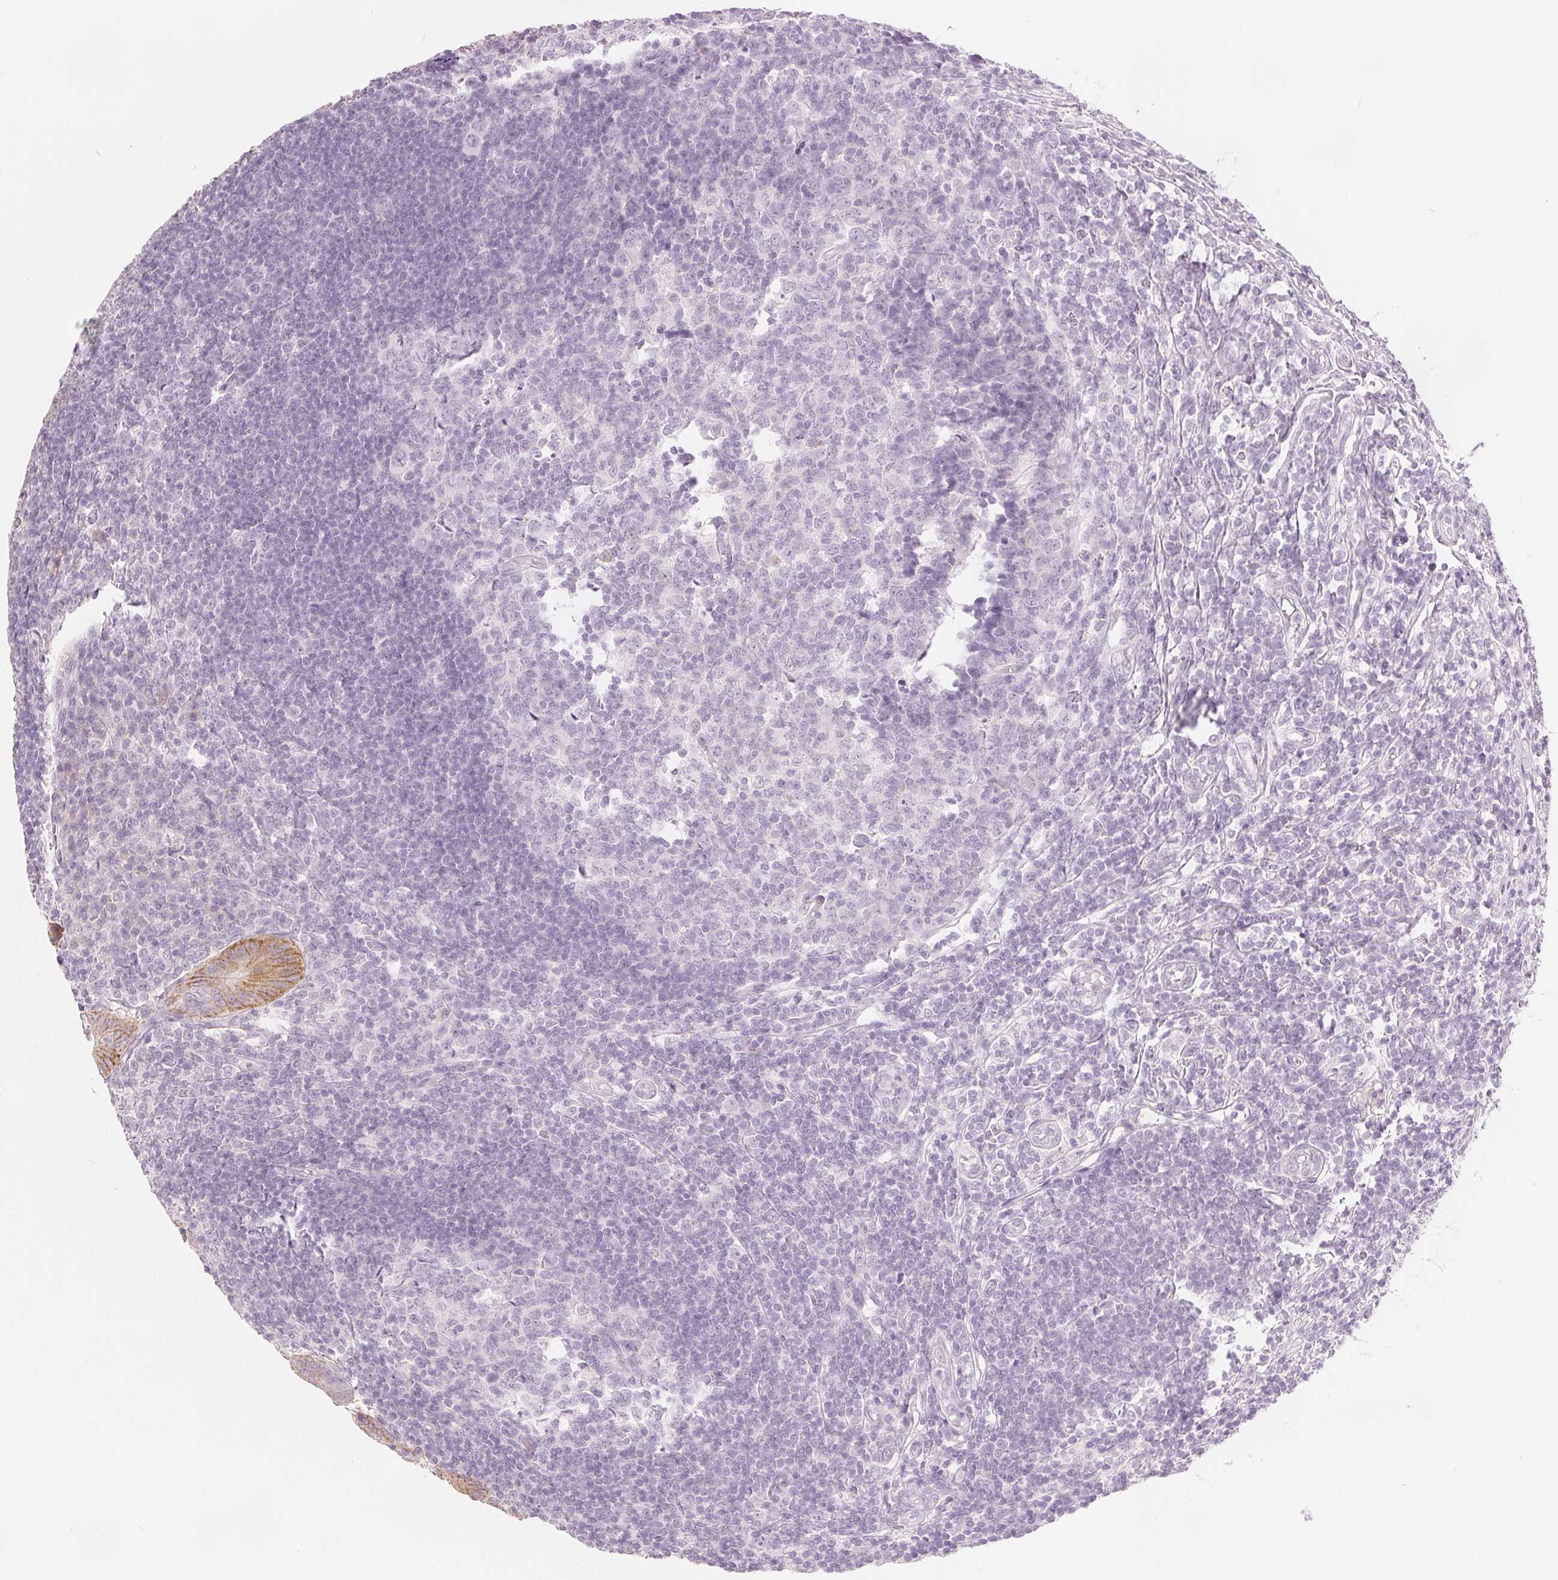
{"staining": {"intensity": "moderate", "quantity": ">75%", "location": "cytoplasmic/membranous"}, "tissue": "appendix", "cell_type": "Glandular cells", "image_type": "normal", "snomed": [{"axis": "morphology", "description": "Normal tissue, NOS"}, {"axis": "topography", "description": "Appendix"}], "caption": "Human appendix stained for a protein (brown) demonstrates moderate cytoplasmic/membranous positive positivity in approximately >75% of glandular cells.", "gene": "CA12", "patient": {"sex": "male", "age": 18}}